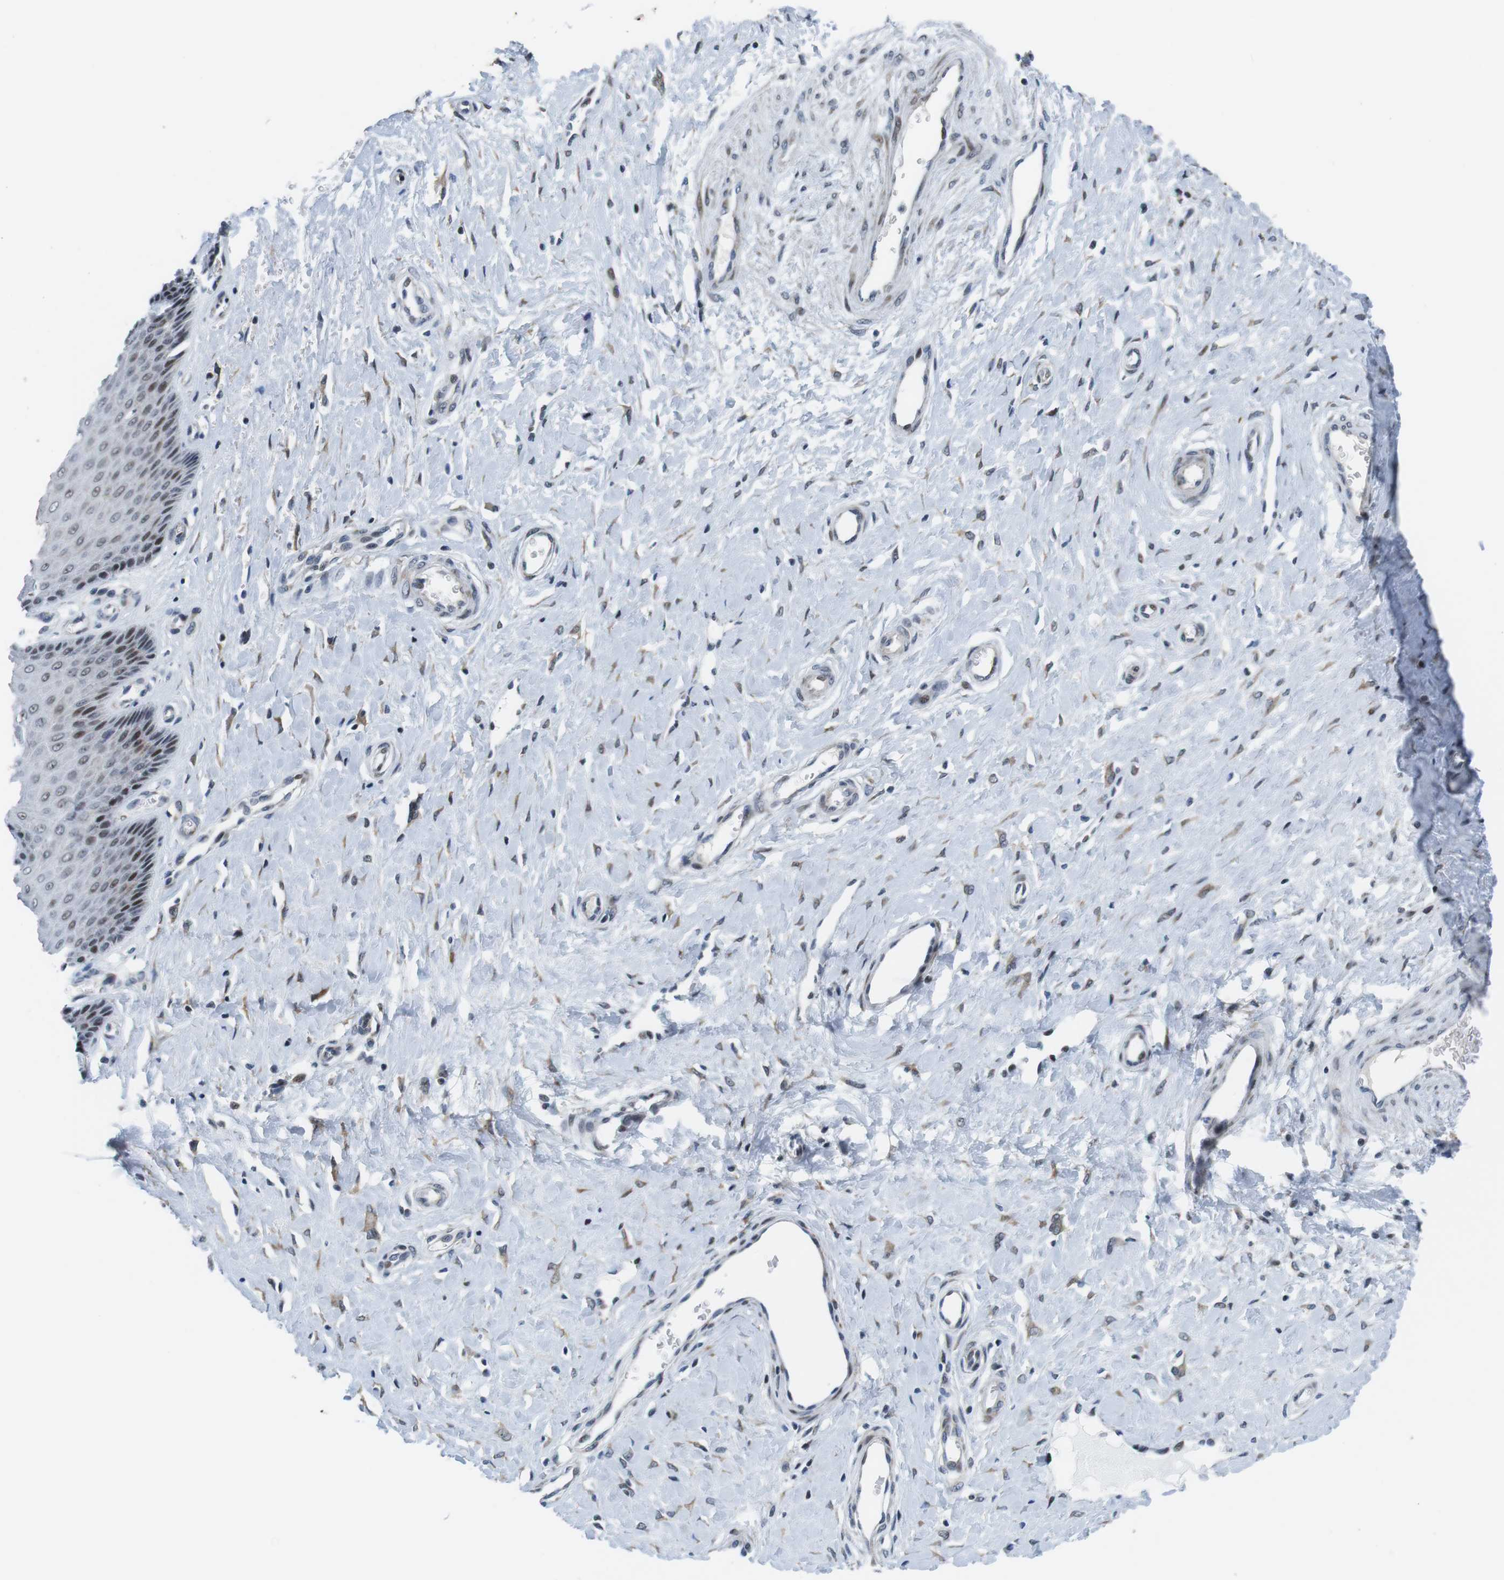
{"staining": {"intensity": "moderate", "quantity": "<25%", "location": "nuclear"}, "tissue": "cervix", "cell_type": "Squamous epithelial cells", "image_type": "normal", "snomed": [{"axis": "morphology", "description": "Normal tissue, NOS"}, {"axis": "topography", "description": "Cervix"}], "caption": "Immunohistochemistry micrograph of unremarkable cervix: cervix stained using IHC reveals low levels of moderate protein expression localized specifically in the nuclear of squamous epithelial cells, appearing as a nuclear brown color.", "gene": "MLH1", "patient": {"sex": "female", "age": 55}}